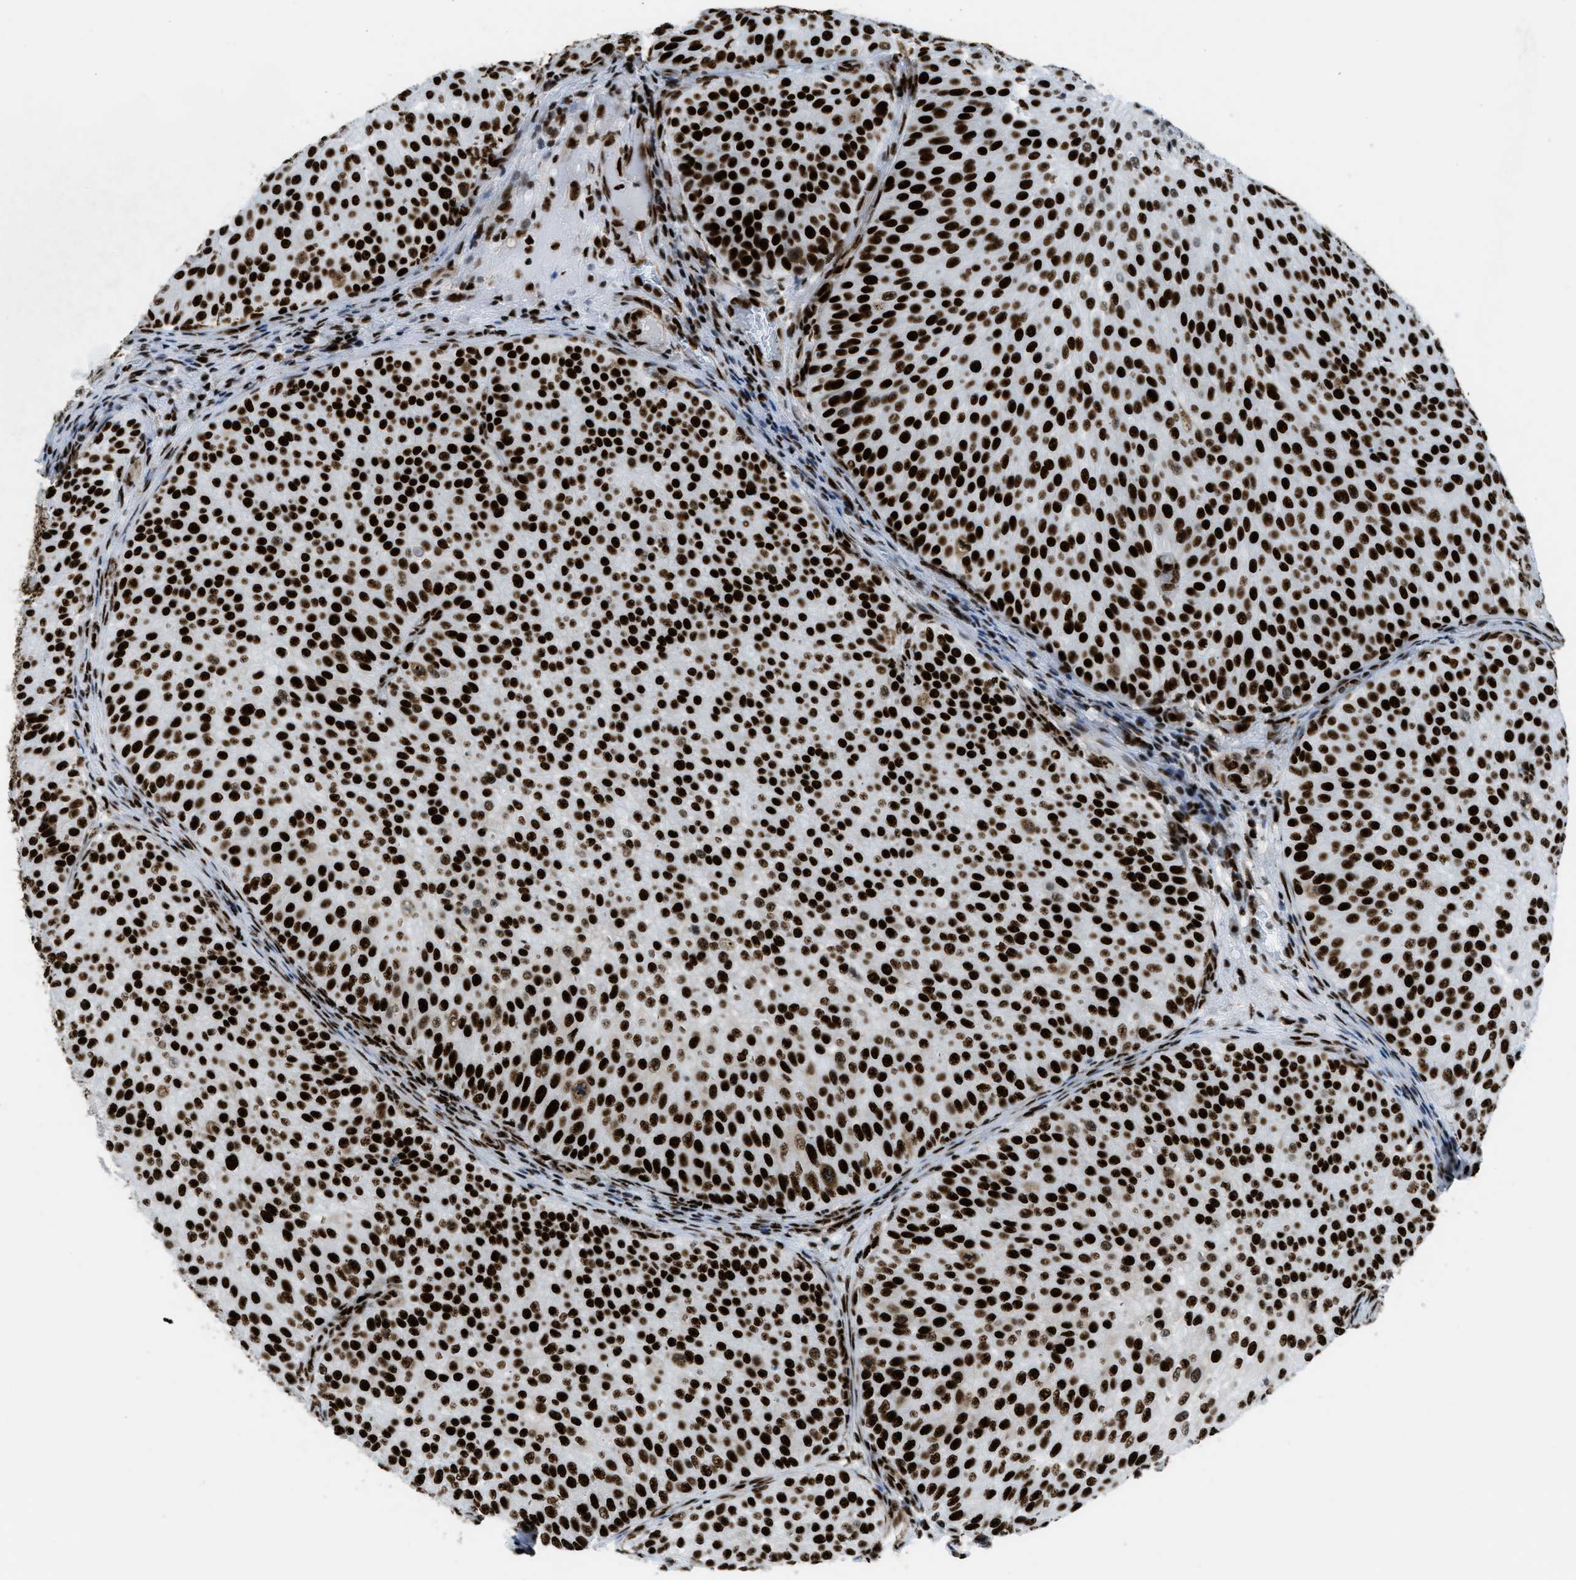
{"staining": {"intensity": "strong", "quantity": ">75%", "location": "nuclear"}, "tissue": "urothelial cancer", "cell_type": "Tumor cells", "image_type": "cancer", "snomed": [{"axis": "morphology", "description": "Urothelial carcinoma, Low grade"}, {"axis": "topography", "description": "Smooth muscle"}, {"axis": "topography", "description": "Urinary bladder"}], "caption": "Urothelial carcinoma (low-grade) stained for a protein exhibits strong nuclear positivity in tumor cells.", "gene": "ZNF207", "patient": {"sex": "male", "age": 60}}